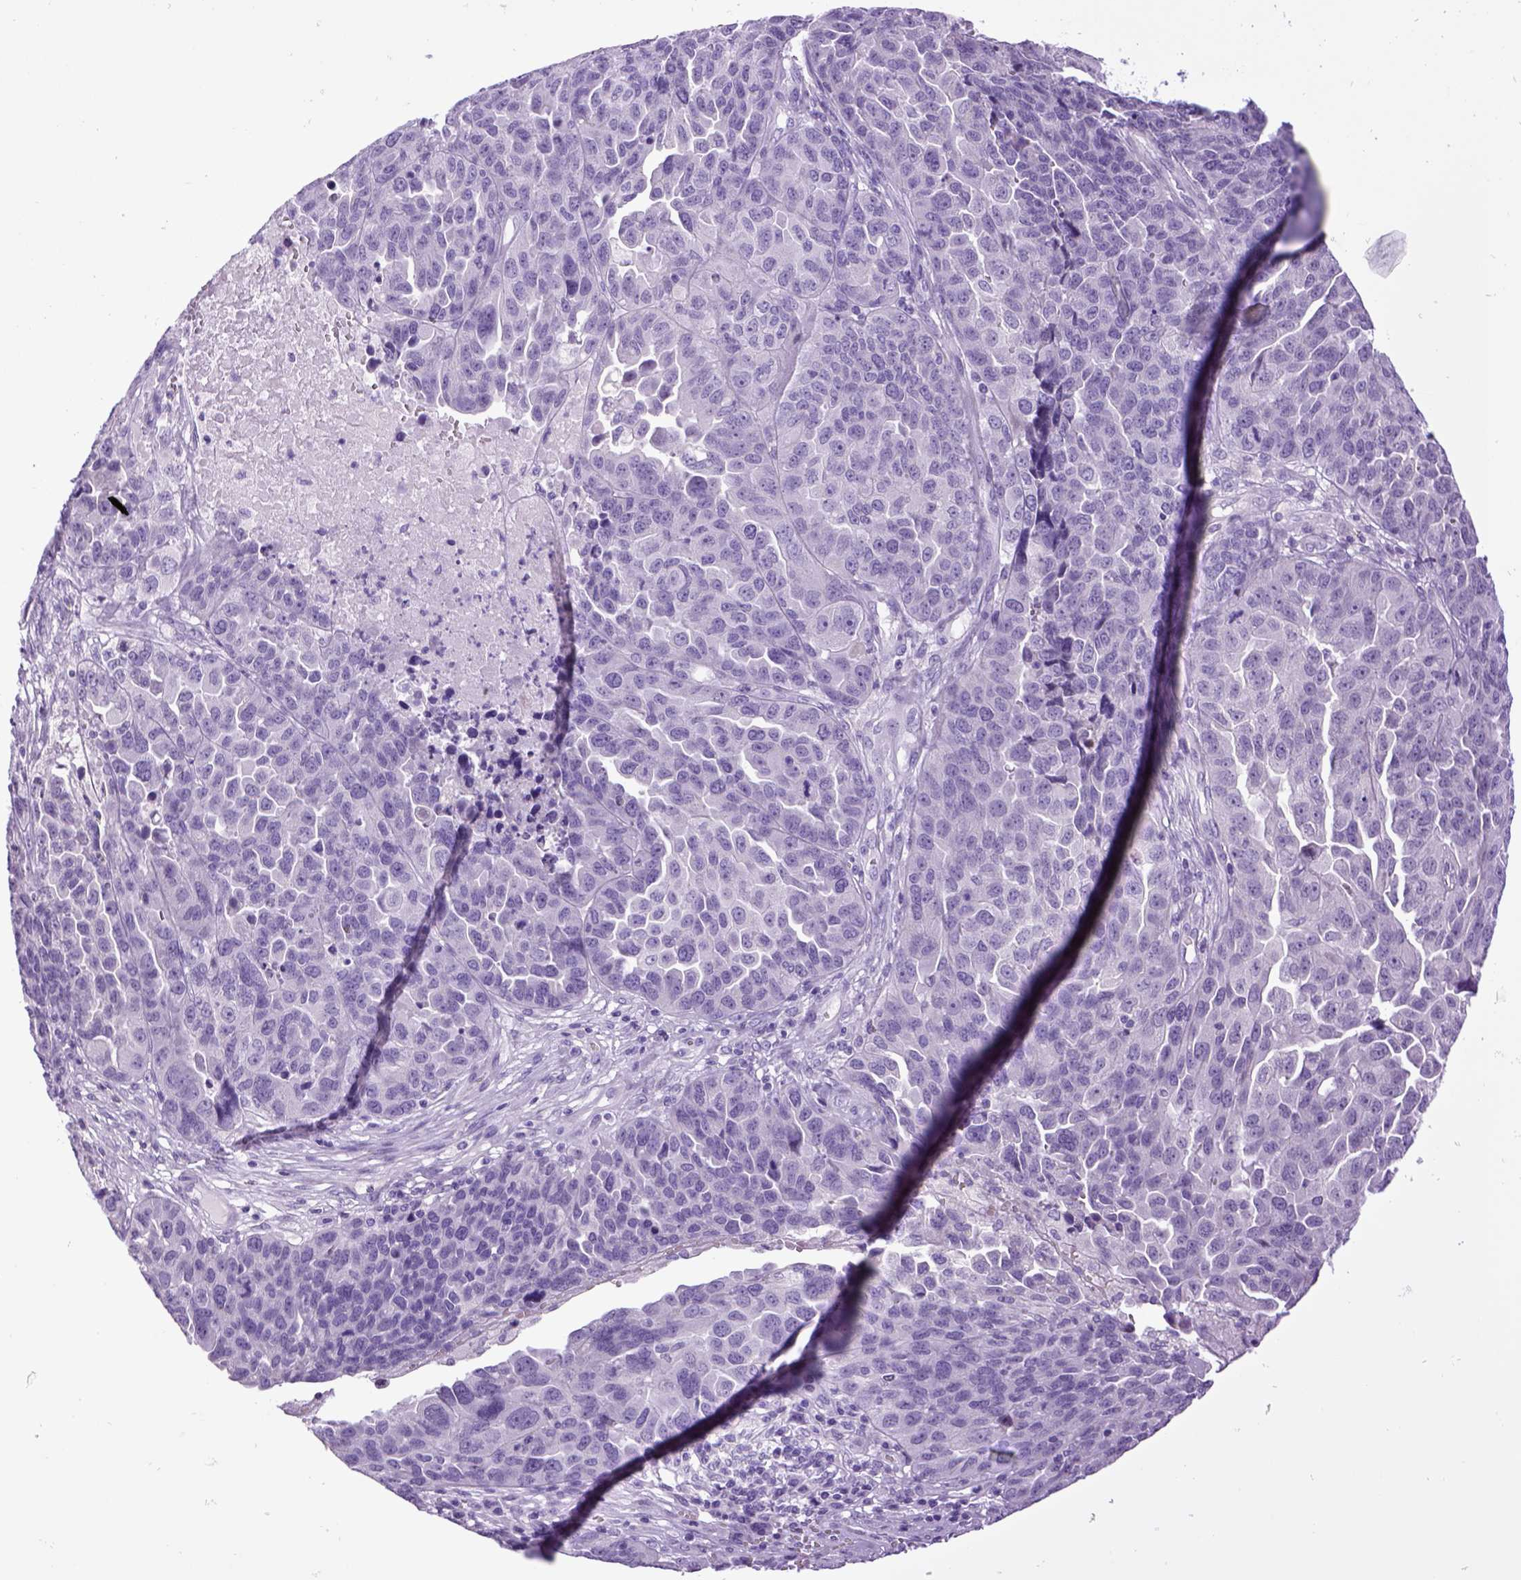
{"staining": {"intensity": "negative", "quantity": "none", "location": "none"}, "tissue": "ovarian cancer", "cell_type": "Tumor cells", "image_type": "cancer", "snomed": [{"axis": "morphology", "description": "Cystadenocarcinoma, serous, NOS"}, {"axis": "topography", "description": "Ovary"}], "caption": "High magnification brightfield microscopy of ovarian cancer (serous cystadenocarcinoma) stained with DAB (3,3'-diaminobenzidine) (brown) and counterstained with hematoxylin (blue): tumor cells show no significant staining.", "gene": "SGCG", "patient": {"sex": "female", "age": 87}}